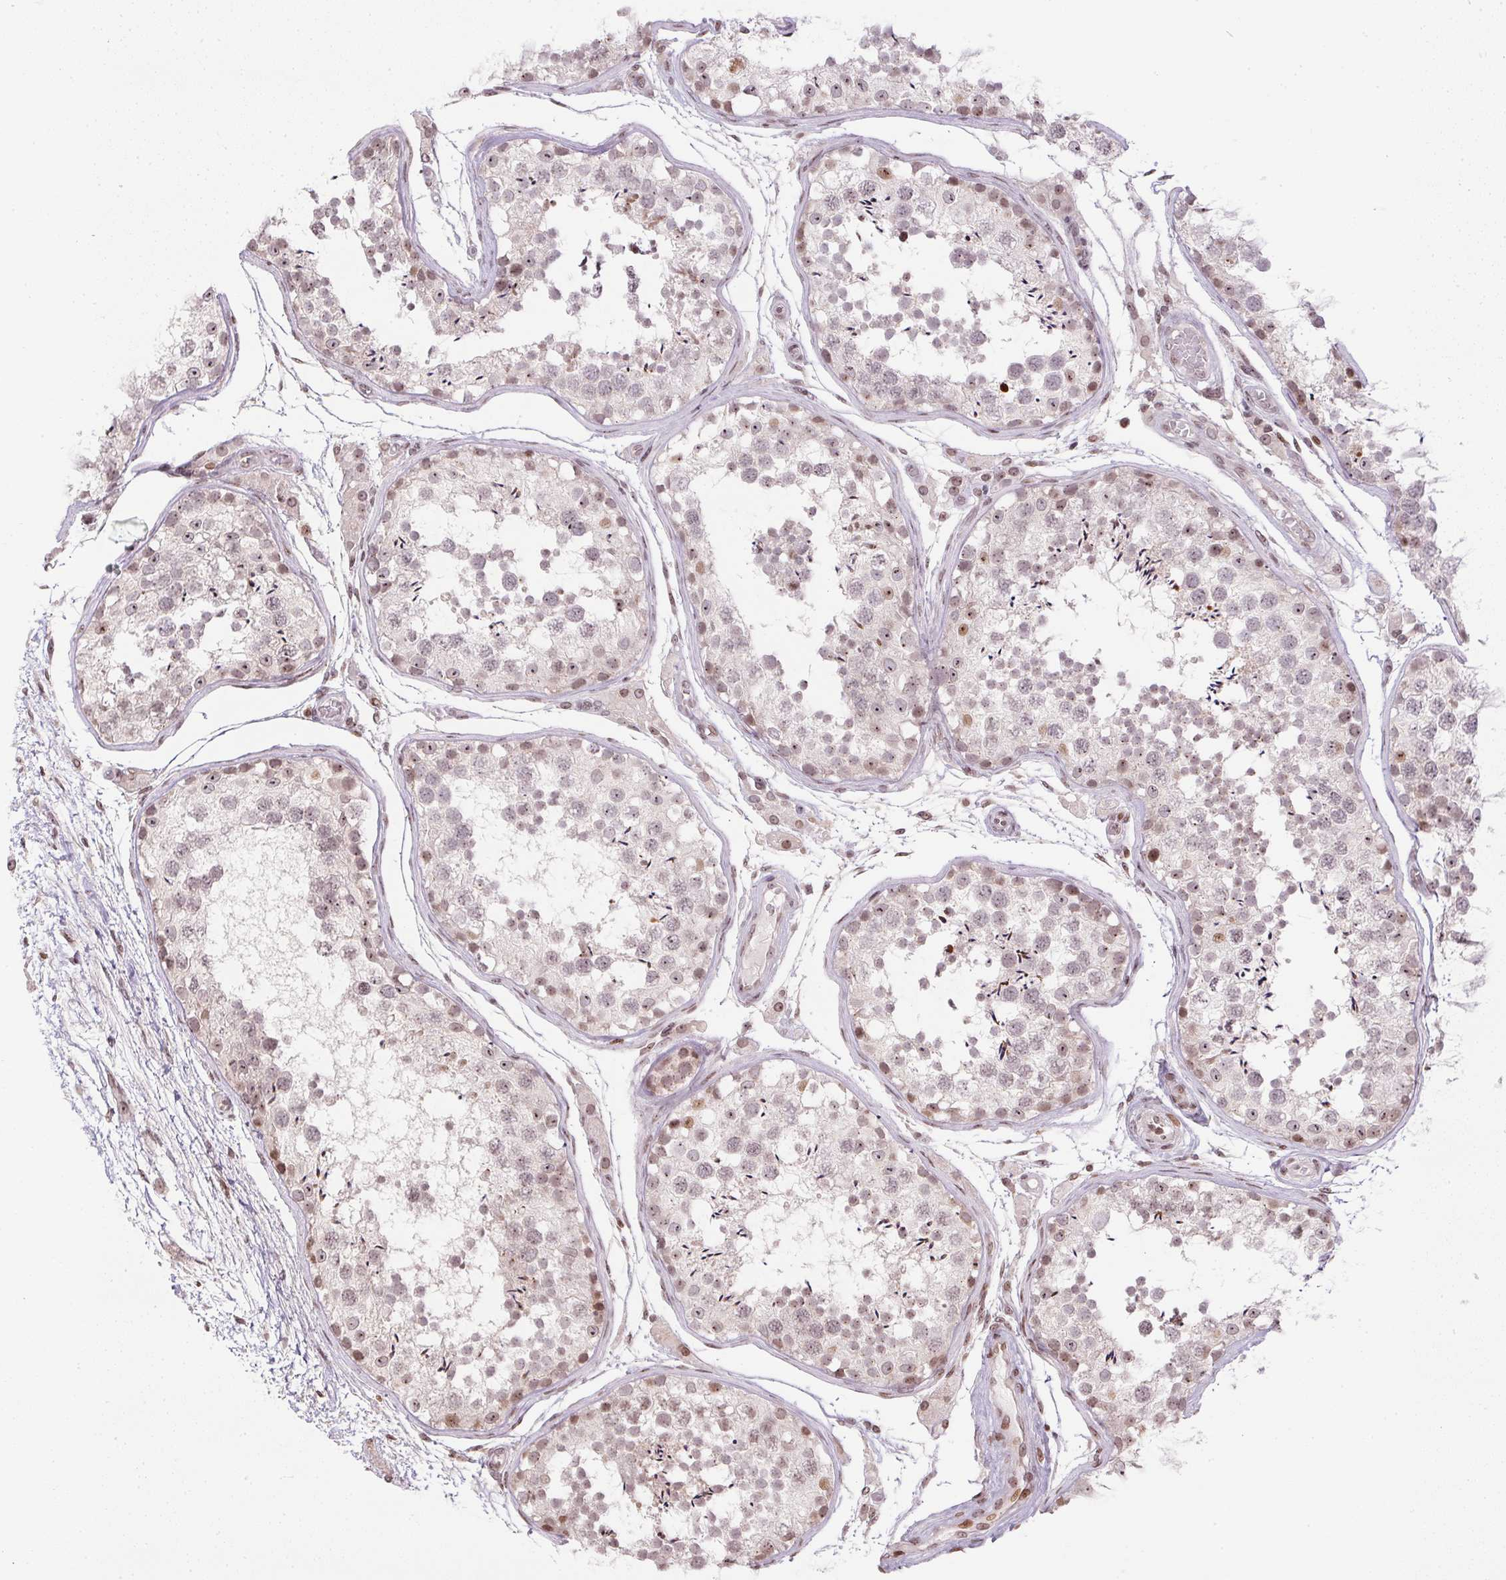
{"staining": {"intensity": "moderate", "quantity": "<25%", "location": "nuclear"}, "tissue": "testis", "cell_type": "Cells in seminiferous ducts", "image_type": "normal", "snomed": [{"axis": "morphology", "description": "Normal tissue, NOS"}, {"axis": "morphology", "description": "Seminoma, NOS"}, {"axis": "topography", "description": "Testis"}], "caption": "Approximately <25% of cells in seminiferous ducts in unremarkable testis display moderate nuclear protein expression as visualized by brown immunohistochemical staining.", "gene": "RNF181", "patient": {"sex": "male", "age": 29}}